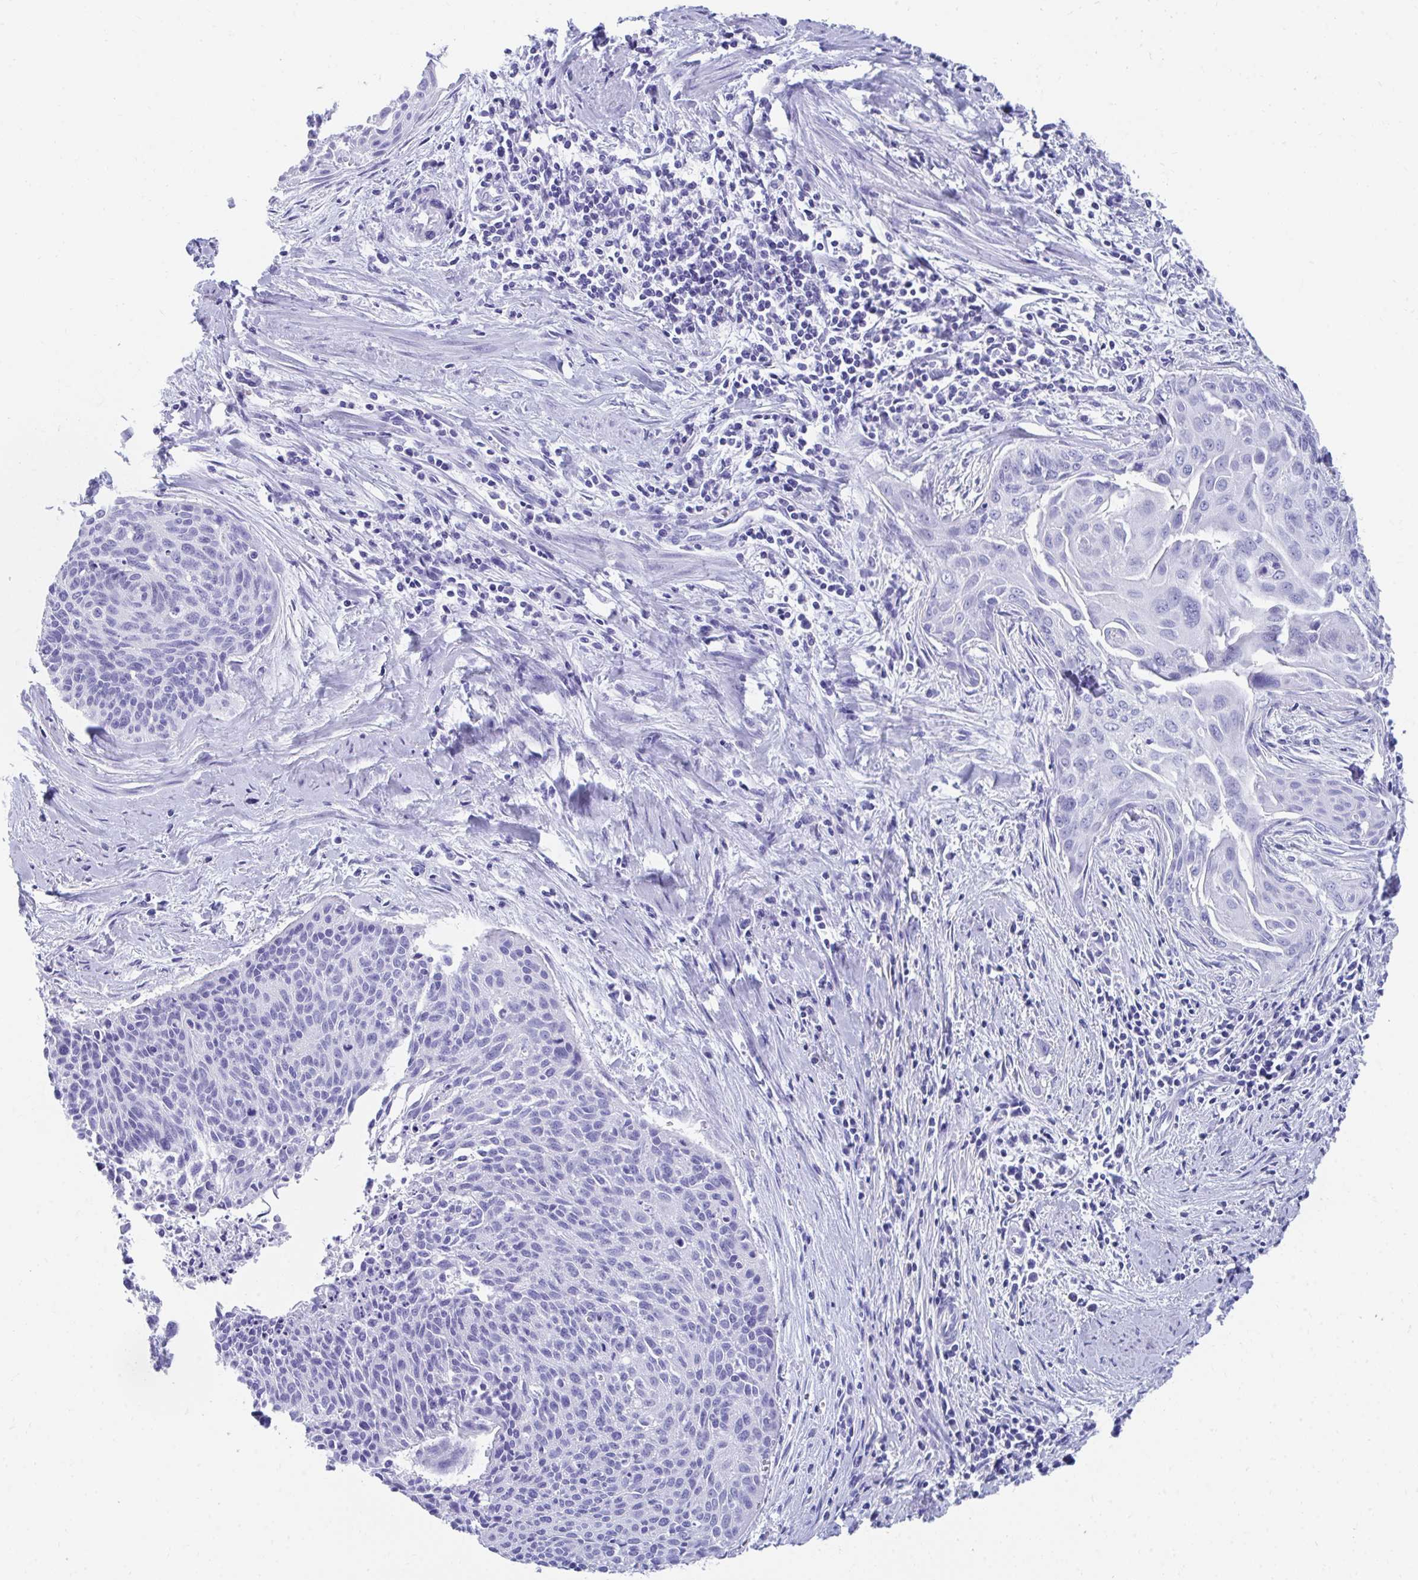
{"staining": {"intensity": "negative", "quantity": "none", "location": "none"}, "tissue": "cervical cancer", "cell_type": "Tumor cells", "image_type": "cancer", "snomed": [{"axis": "morphology", "description": "Squamous cell carcinoma, NOS"}, {"axis": "topography", "description": "Cervix"}], "caption": "Tumor cells are negative for protein expression in human squamous cell carcinoma (cervical).", "gene": "HGD", "patient": {"sex": "female", "age": 55}}